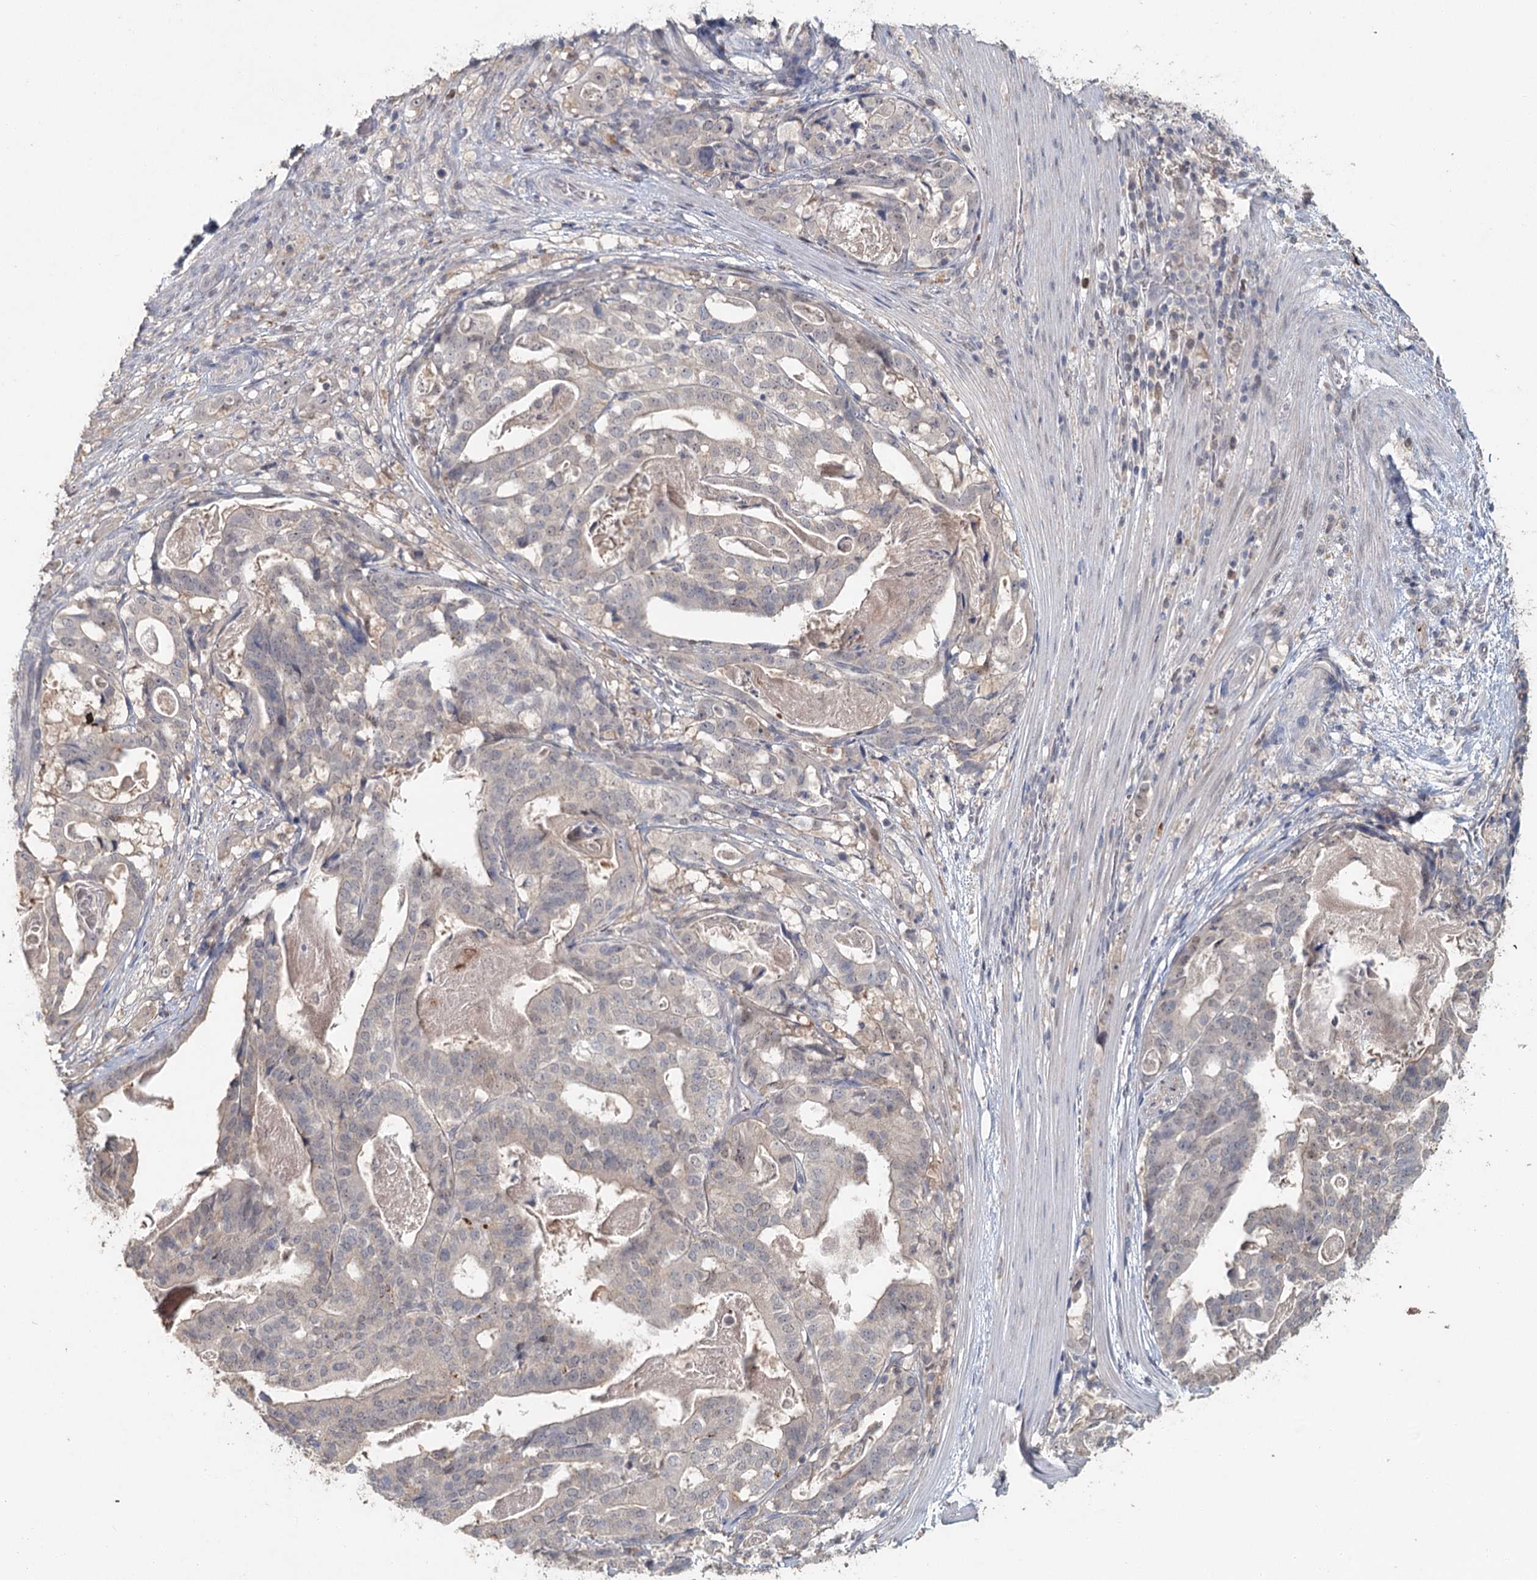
{"staining": {"intensity": "negative", "quantity": "none", "location": "none"}, "tissue": "stomach cancer", "cell_type": "Tumor cells", "image_type": "cancer", "snomed": [{"axis": "morphology", "description": "Adenocarcinoma, NOS"}, {"axis": "topography", "description": "Stomach"}], "caption": "A high-resolution micrograph shows immunohistochemistry staining of adenocarcinoma (stomach), which reveals no significant expression in tumor cells. (DAB IHC, high magnification).", "gene": "ADK", "patient": {"sex": "male", "age": 48}}